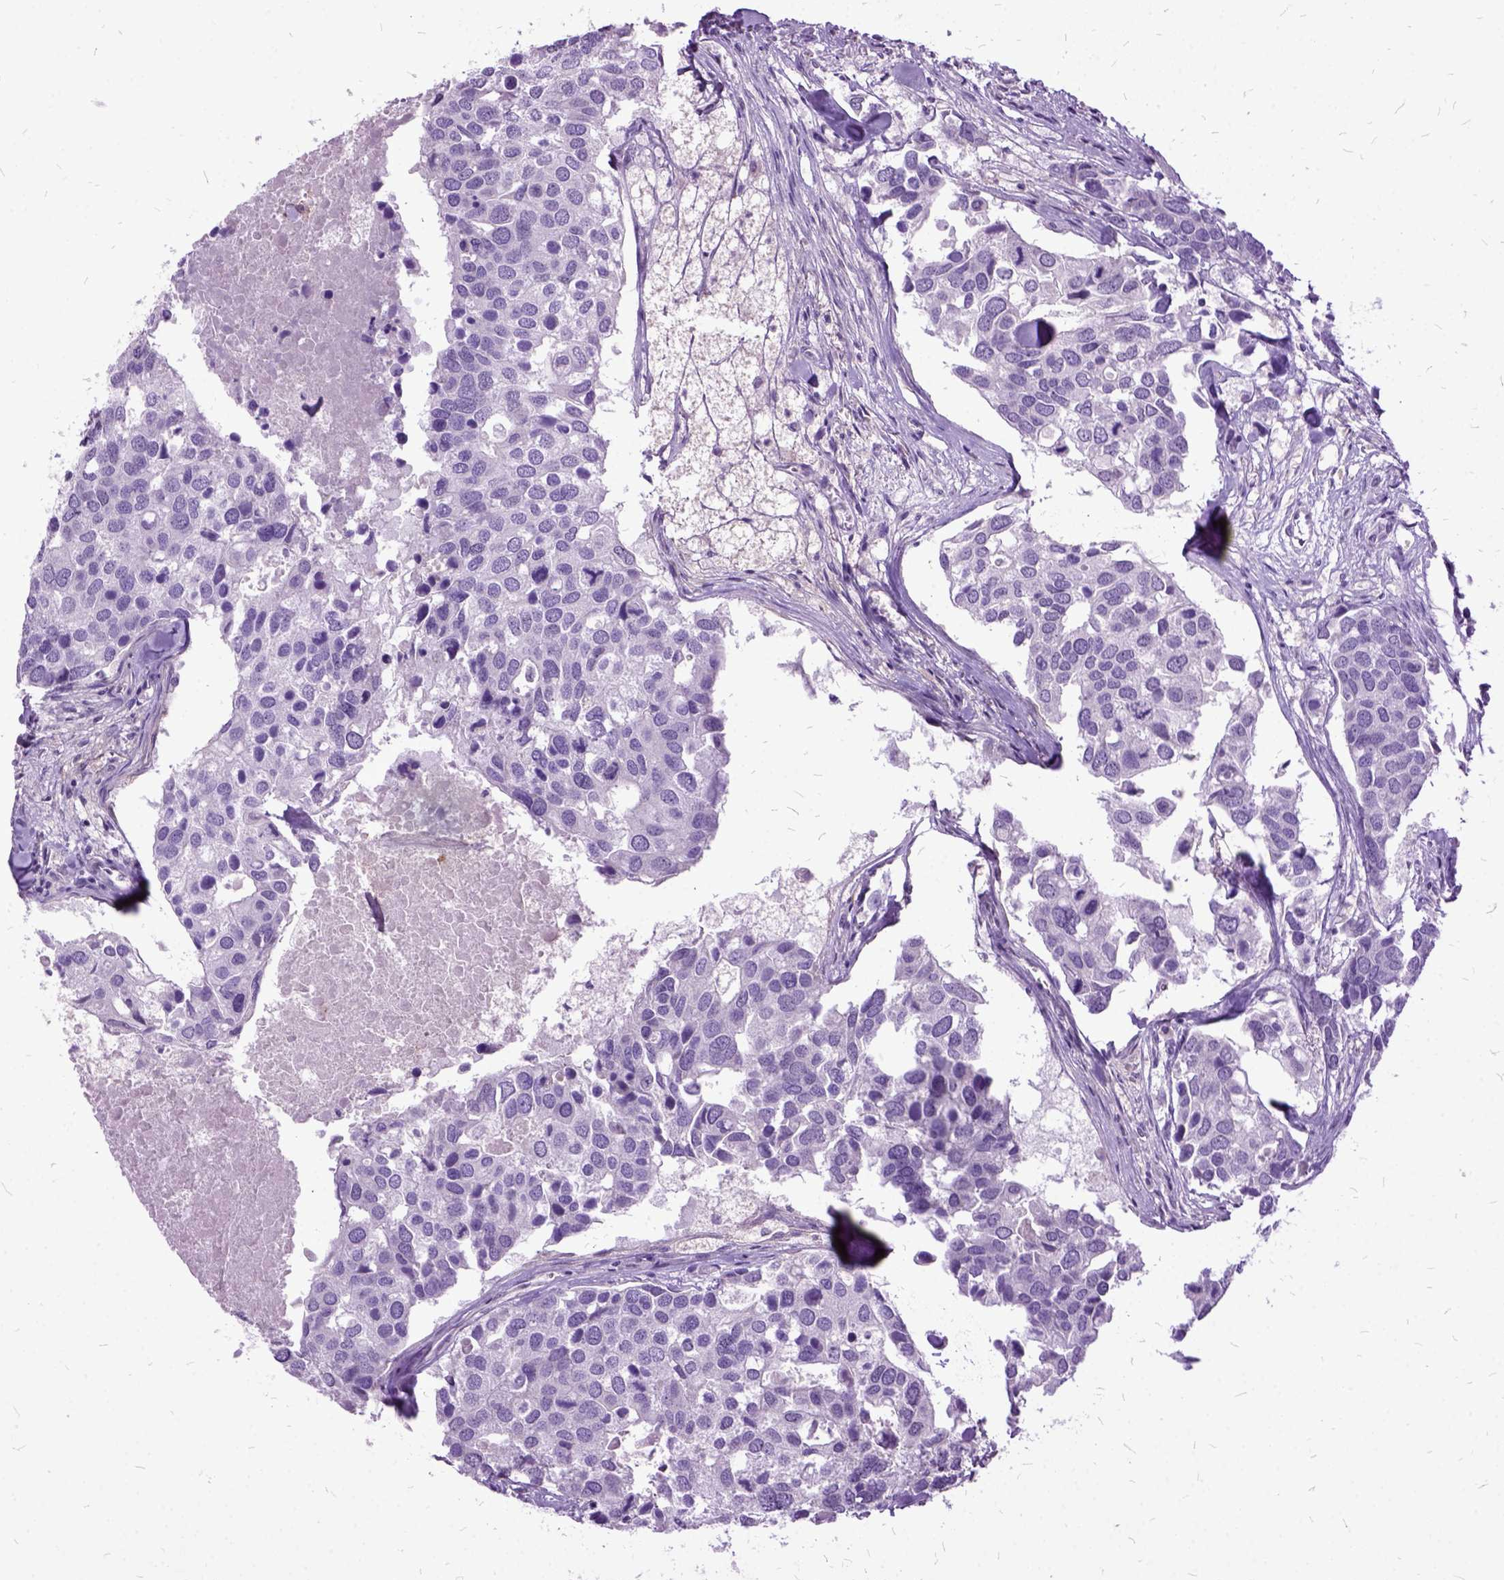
{"staining": {"intensity": "negative", "quantity": "none", "location": "none"}, "tissue": "breast cancer", "cell_type": "Tumor cells", "image_type": "cancer", "snomed": [{"axis": "morphology", "description": "Duct carcinoma"}, {"axis": "topography", "description": "Breast"}], "caption": "Immunohistochemistry (IHC) of invasive ductal carcinoma (breast) shows no expression in tumor cells. (DAB IHC visualized using brightfield microscopy, high magnification).", "gene": "MME", "patient": {"sex": "female", "age": 83}}